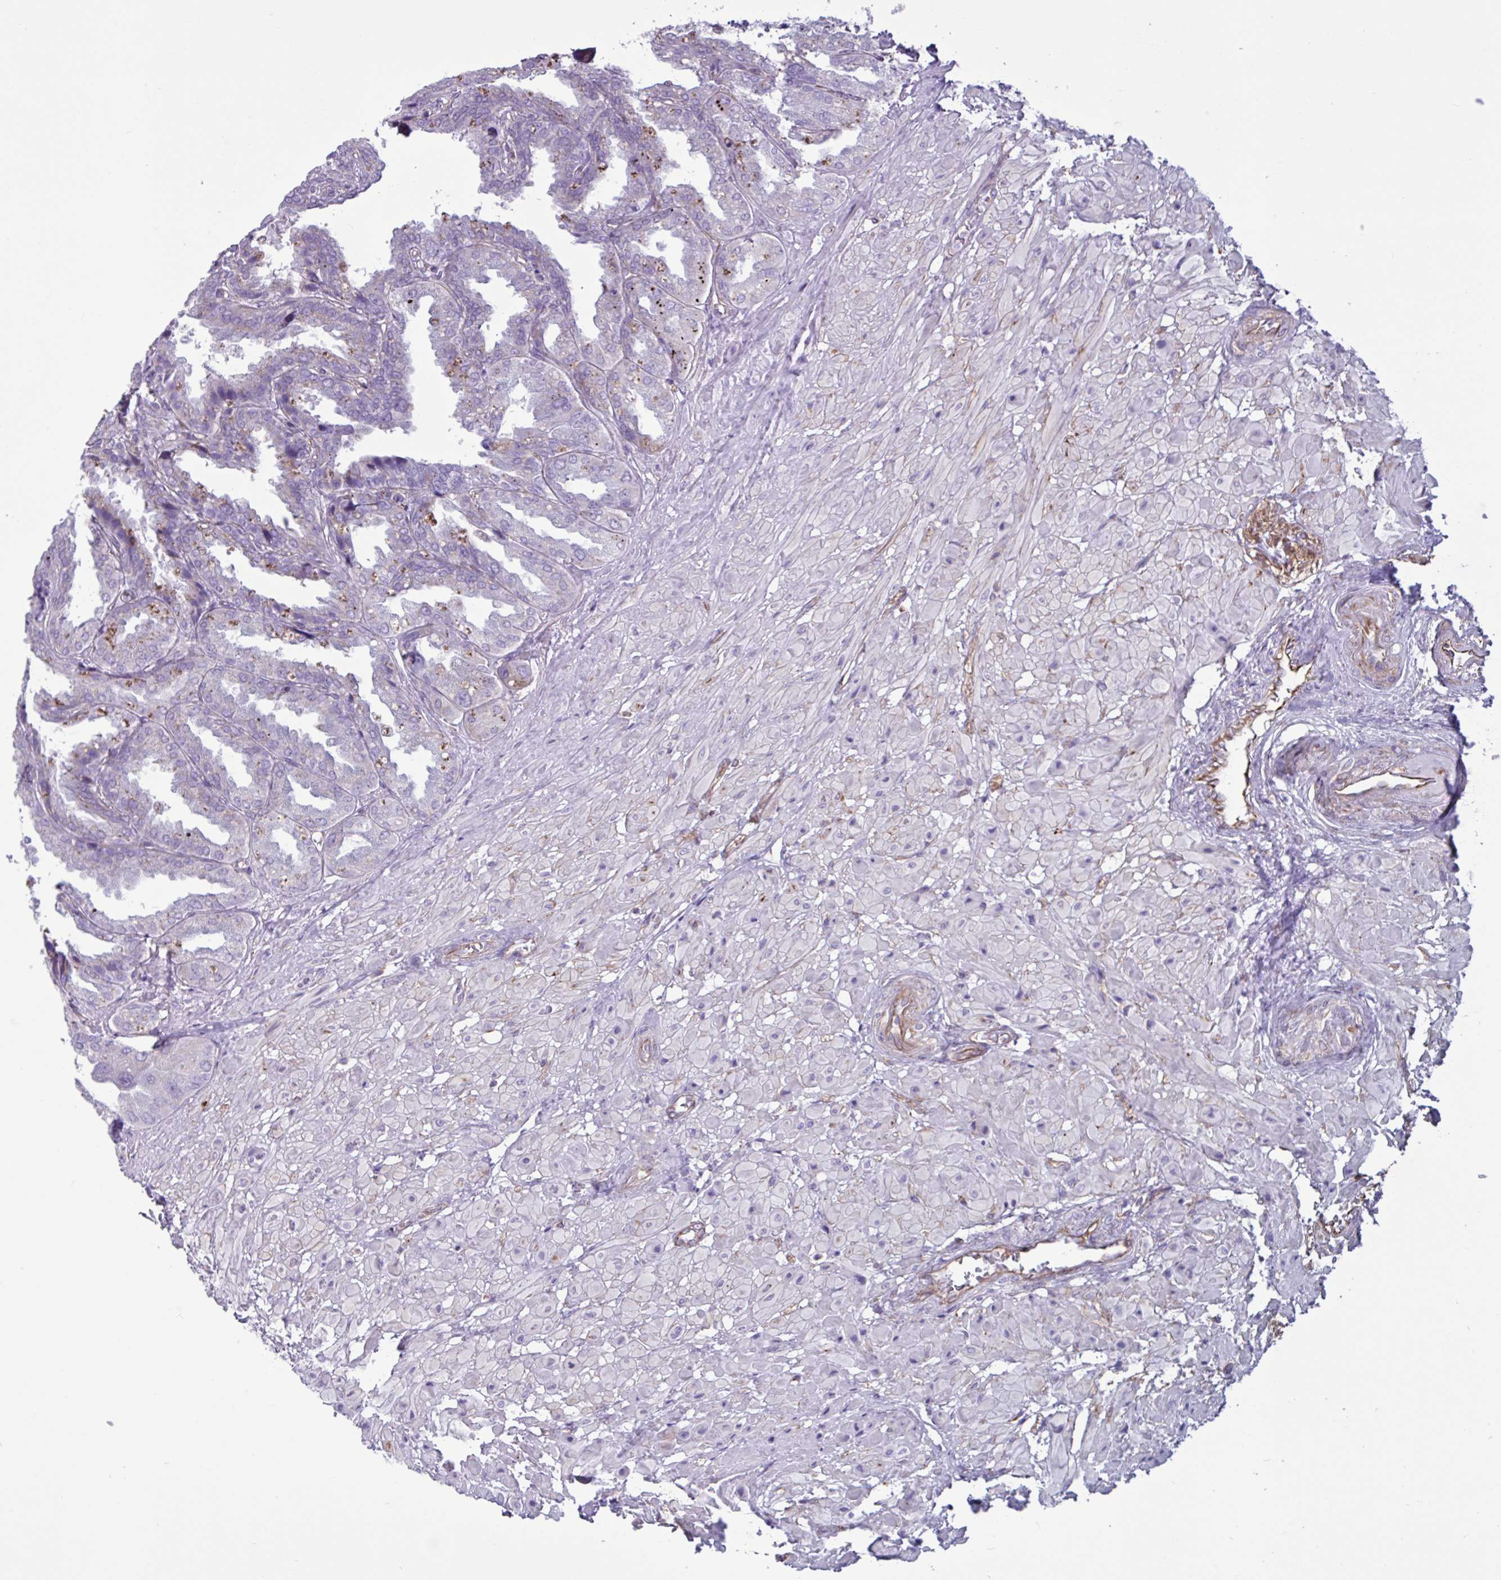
{"staining": {"intensity": "negative", "quantity": "none", "location": "none"}, "tissue": "seminal vesicle", "cell_type": "Glandular cells", "image_type": "normal", "snomed": [{"axis": "morphology", "description": "Normal tissue, NOS"}, {"axis": "topography", "description": "Seminal veicle"}], "caption": "A micrograph of seminal vesicle stained for a protein exhibits no brown staining in glandular cells. The staining is performed using DAB (3,3'-diaminobenzidine) brown chromogen with nuclei counter-stained in using hematoxylin.", "gene": "TMEM86B", "patient": {"sex": "male", "age": 55}}